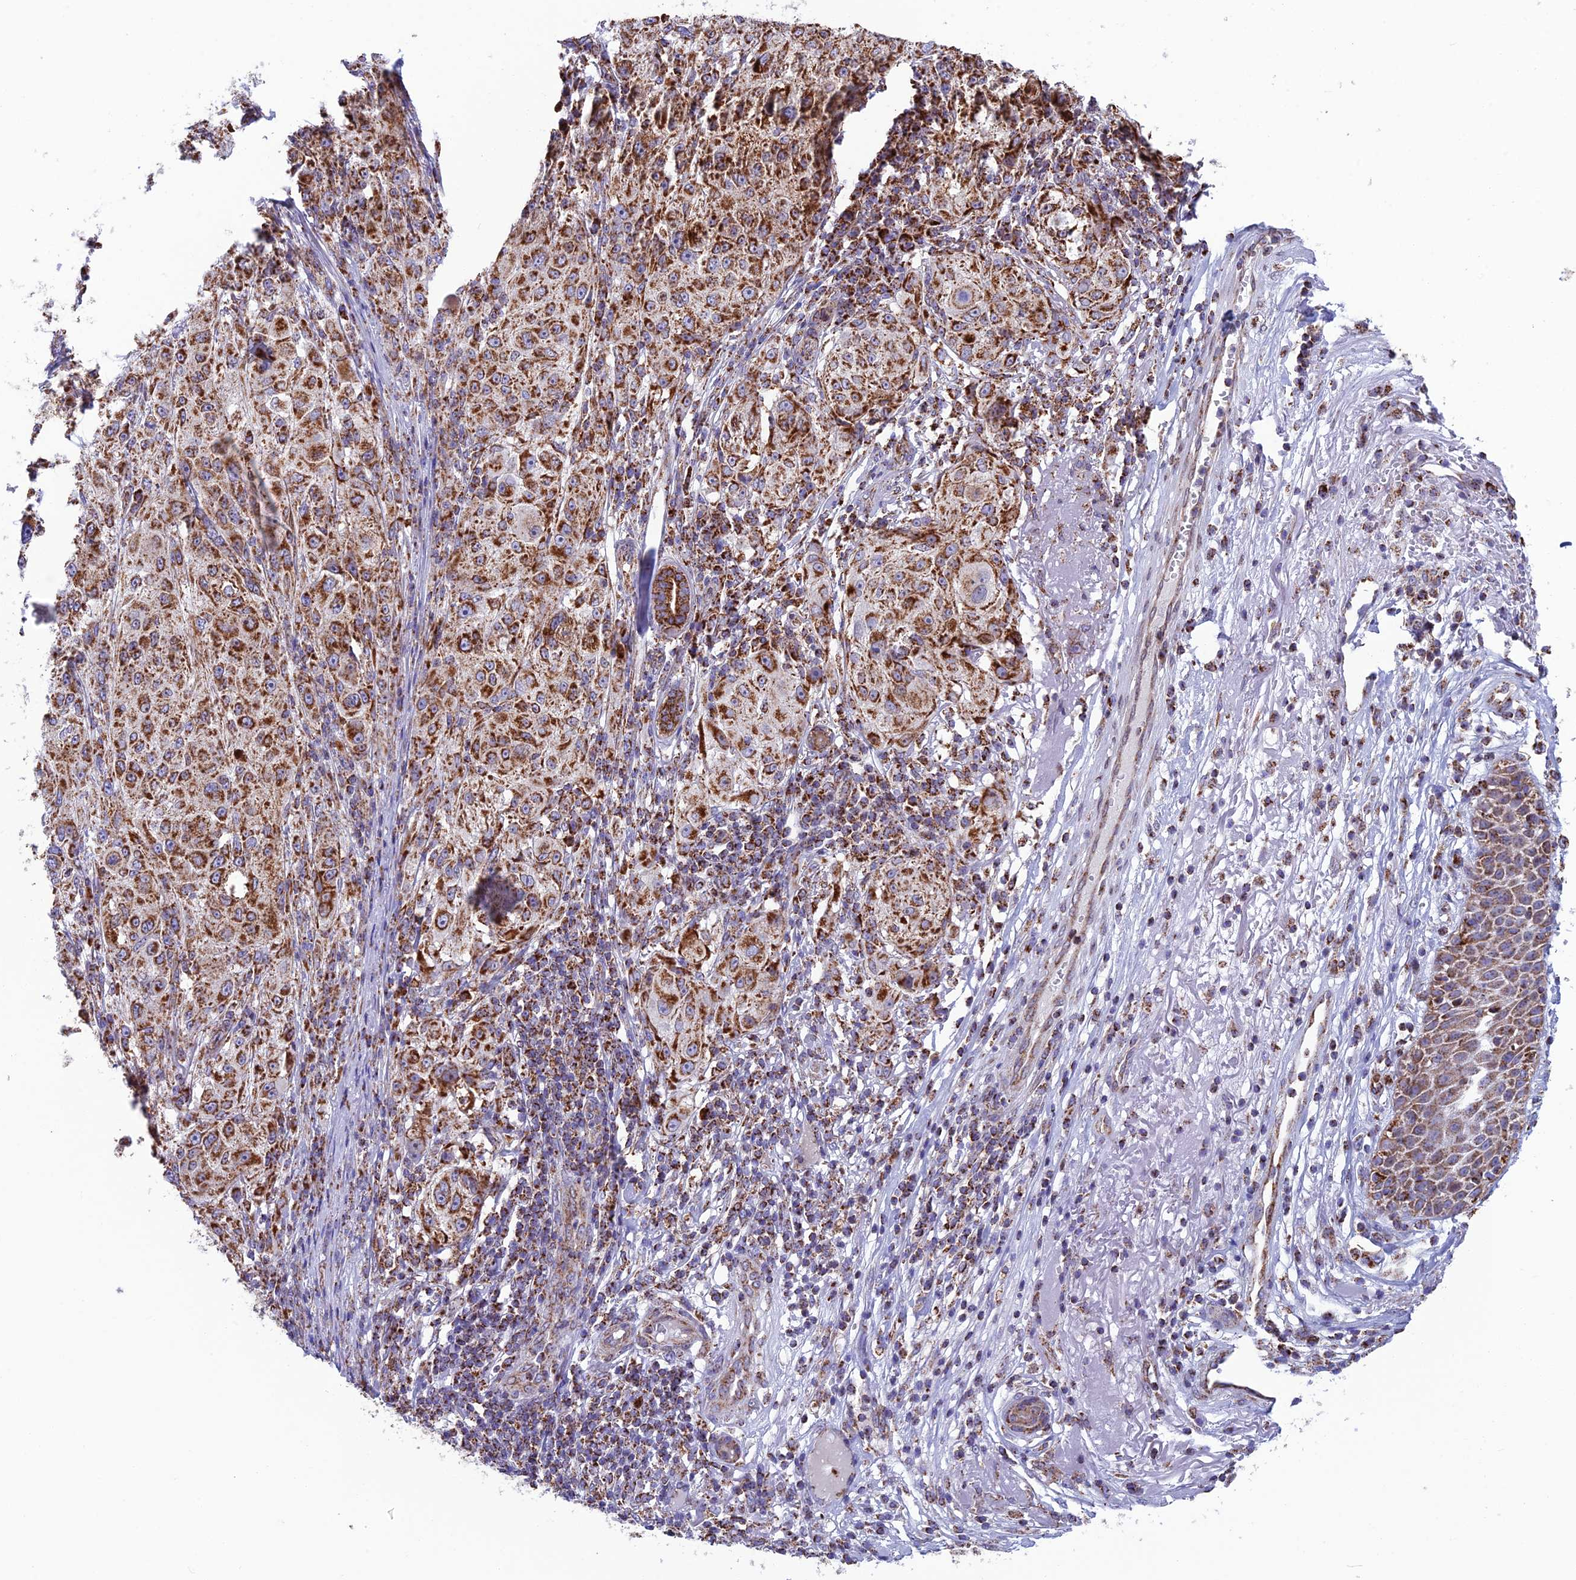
{"staining": {"intensity": "strong", "quantity": ">75%", "location": "cytoplasmic/membranous"}, "tissue": "melanoma", "cell_type": "Tumor cells", "image_type": "cancer", "snomed": [{"axis": "morphology", "description": "Necrosis, NOS"}, {"axis": "morphology", "description": "Malignant melanoma, NOS"}, {"axis": "topography", "description": "Skin"}], "caption": "Melanoma was stained to show a protein in brown. There is high levels of strong cytoplasmic/membranous expression in approximately >75% of tumor cells. The protein of interest is stained brown, and the nuclei are stained in blue (DAB IHC with brightfield microscopy, high magnification).", "gene": "CS", "patient": {"sex": "female", "age": 87}}